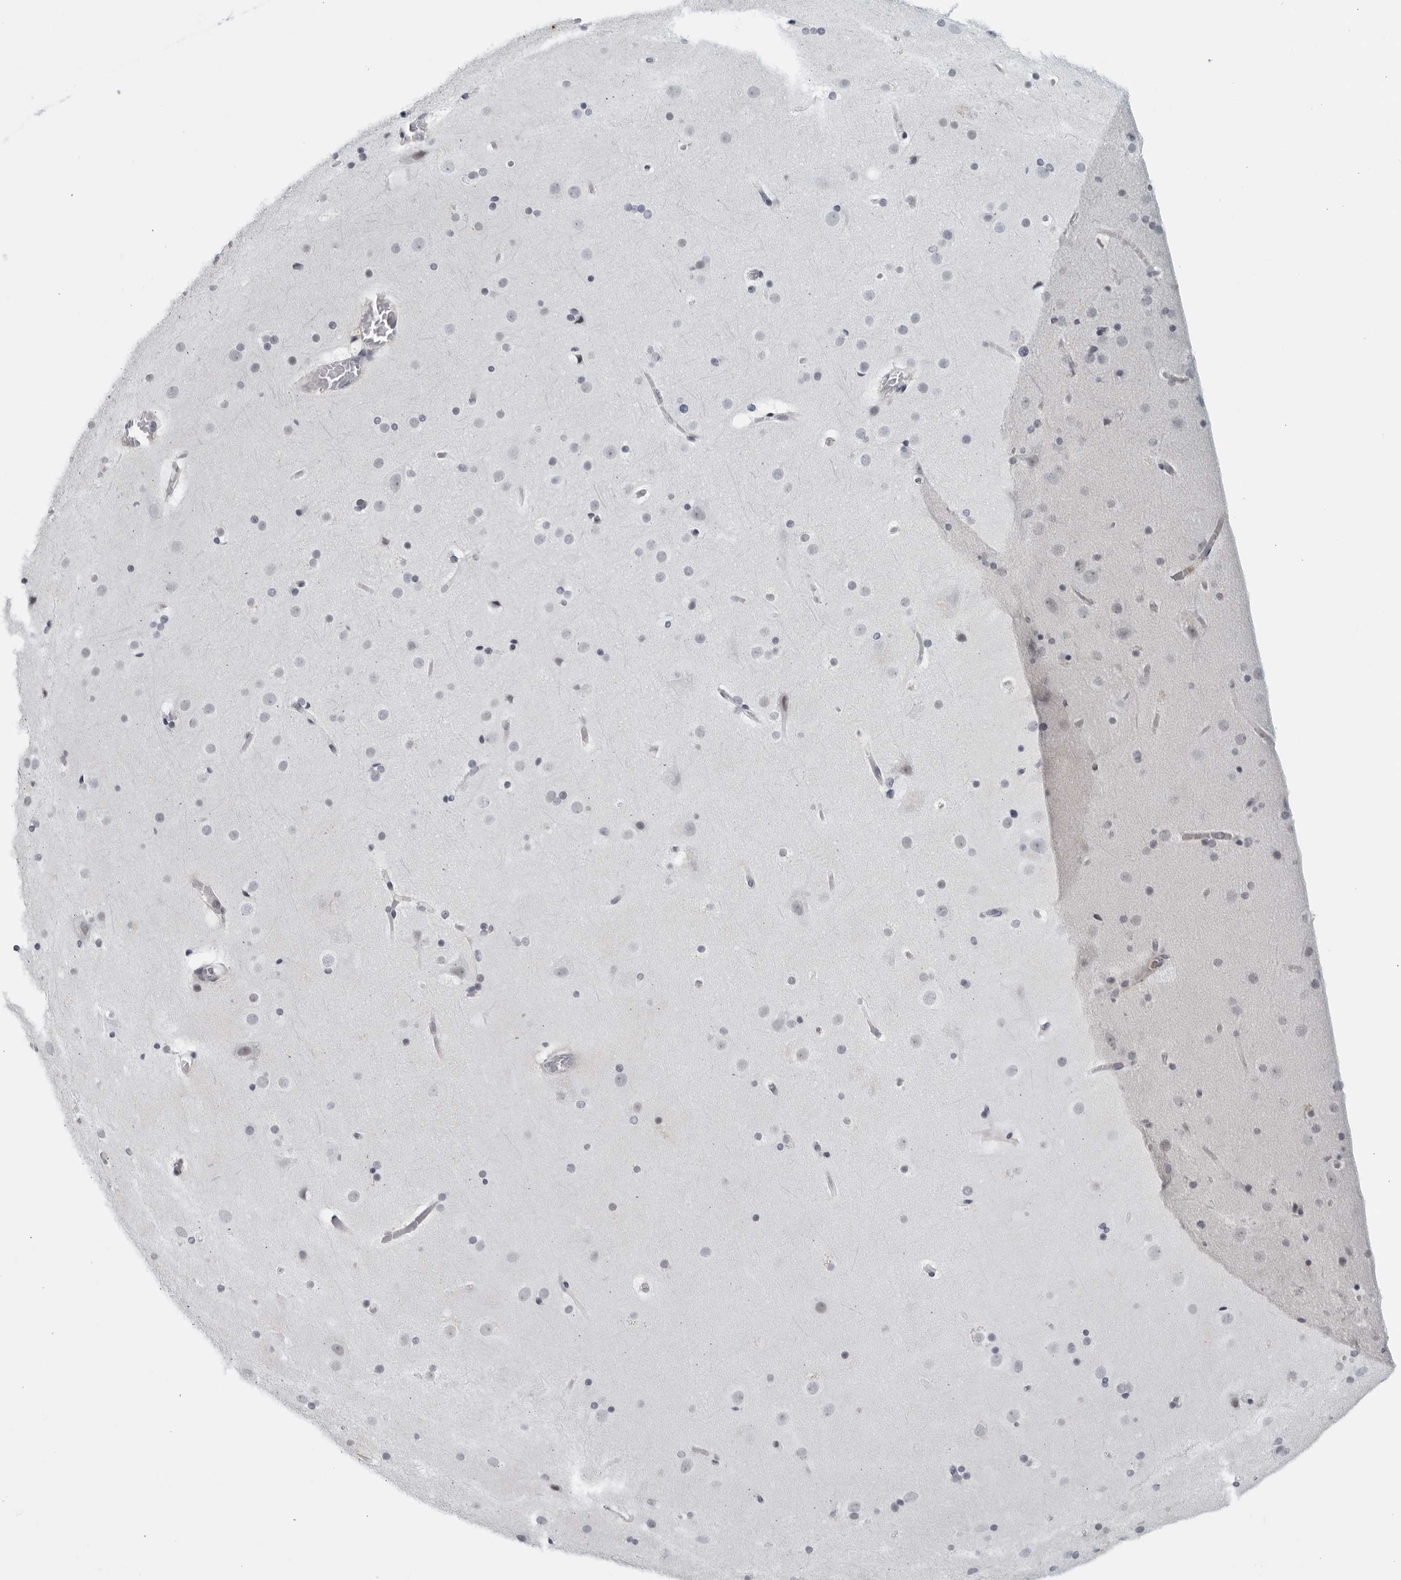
{"staining": {"intensity": "negative", "quantity": "none", "location": "none"}, "tissue": "cerebral cortex", "cell_type": "Endothelial cells", "image_type": "normal", "snomed": [{"axis": "morphology", "description": "Normal tissue, NOS"}, {"axis": "topography", "description": "Cerebral cortex"}], "caption": "IHC image of normal human cerebral cortex stained for a protein (brown), which exhibits no expression in endothelial cells.", "gene": "KLK7", "patient": {"sex": "male", "age": 57}}